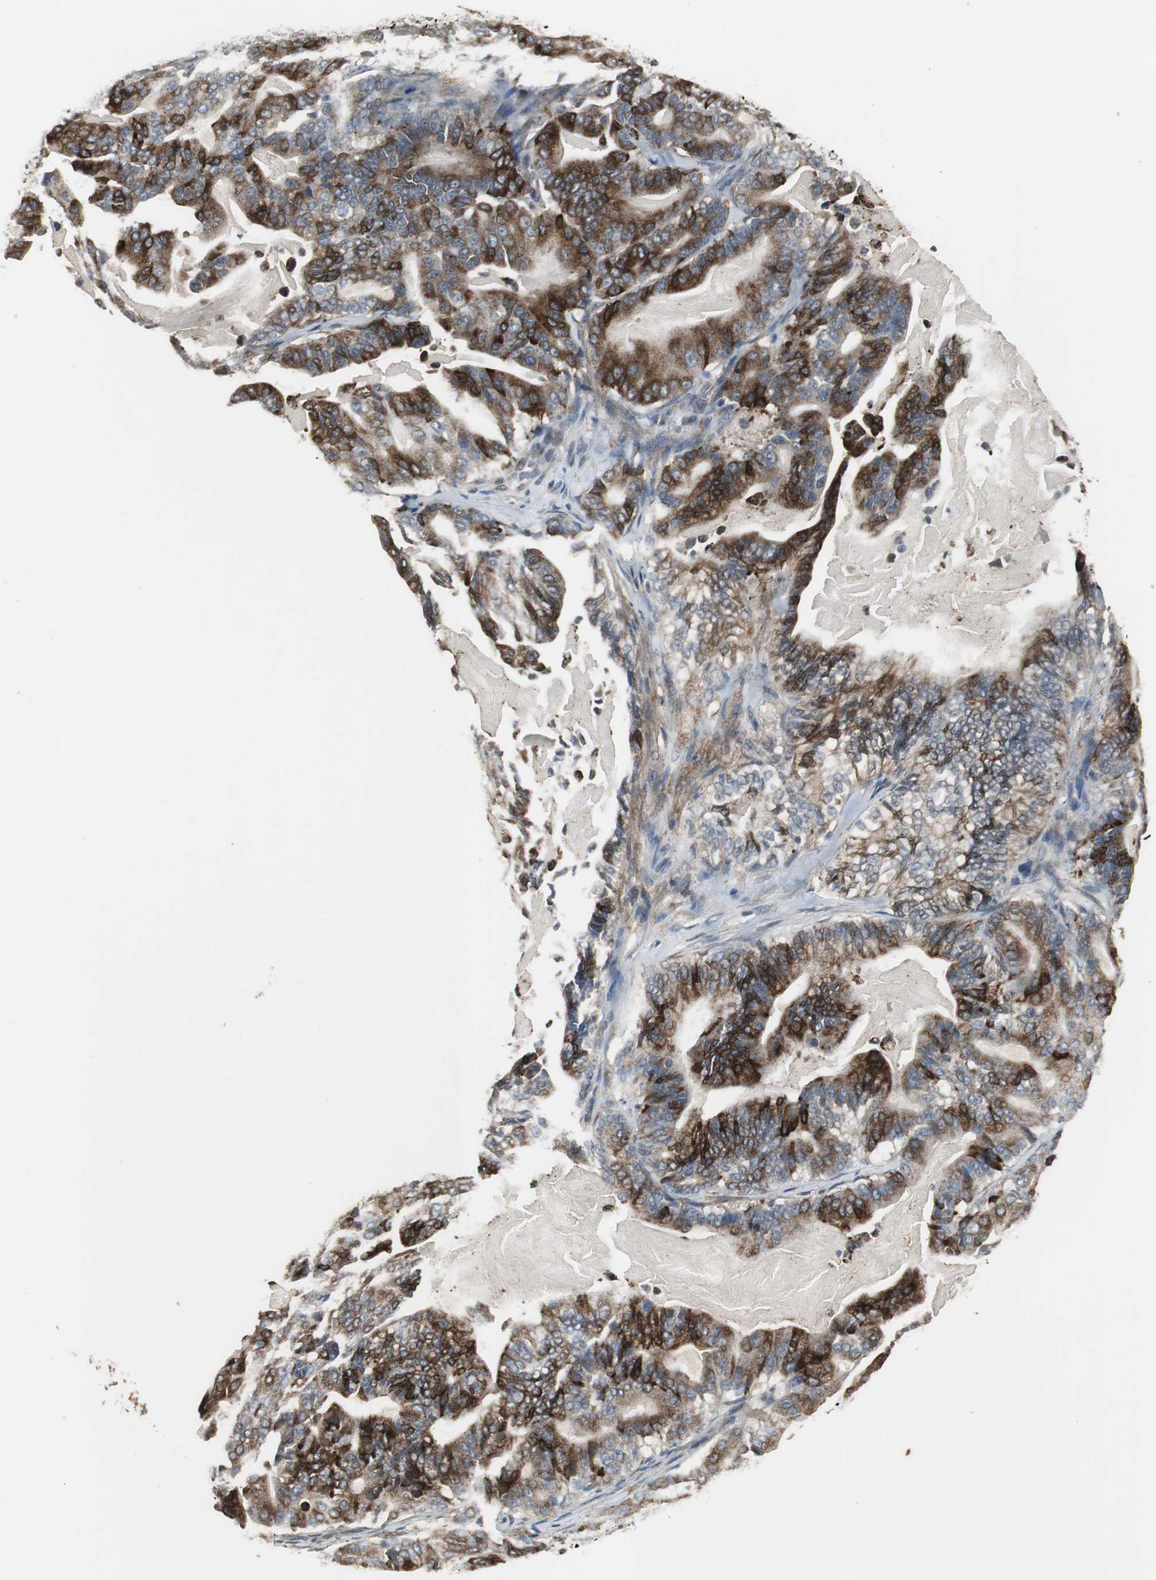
{"staining": {"intensity": "strong", "quantity": ">75%", "location": "cytoplasmic/membranous"}, "tissue": "pancreatic cancer", "cell_type": "Tumor cells", "image_type": "cancer", "snomed": [{"axis": "morphology", "description": "Adenocarcinoma, NOS"}, {"axis": "topography", "description": "Pancreas"}], "caption": "Immunohistochemistry (IHC) (DAB (3,3'-diaminobenzidine)) staining of adenocarcinoma (pancreatic) shows strong cytoplasmic/membranous protein expression in about >75% of tumor cells. (IHC, brightfield microscopy, high magnification).", "gene": "JTB", "patient": {"sex": "male", "age": 63}}